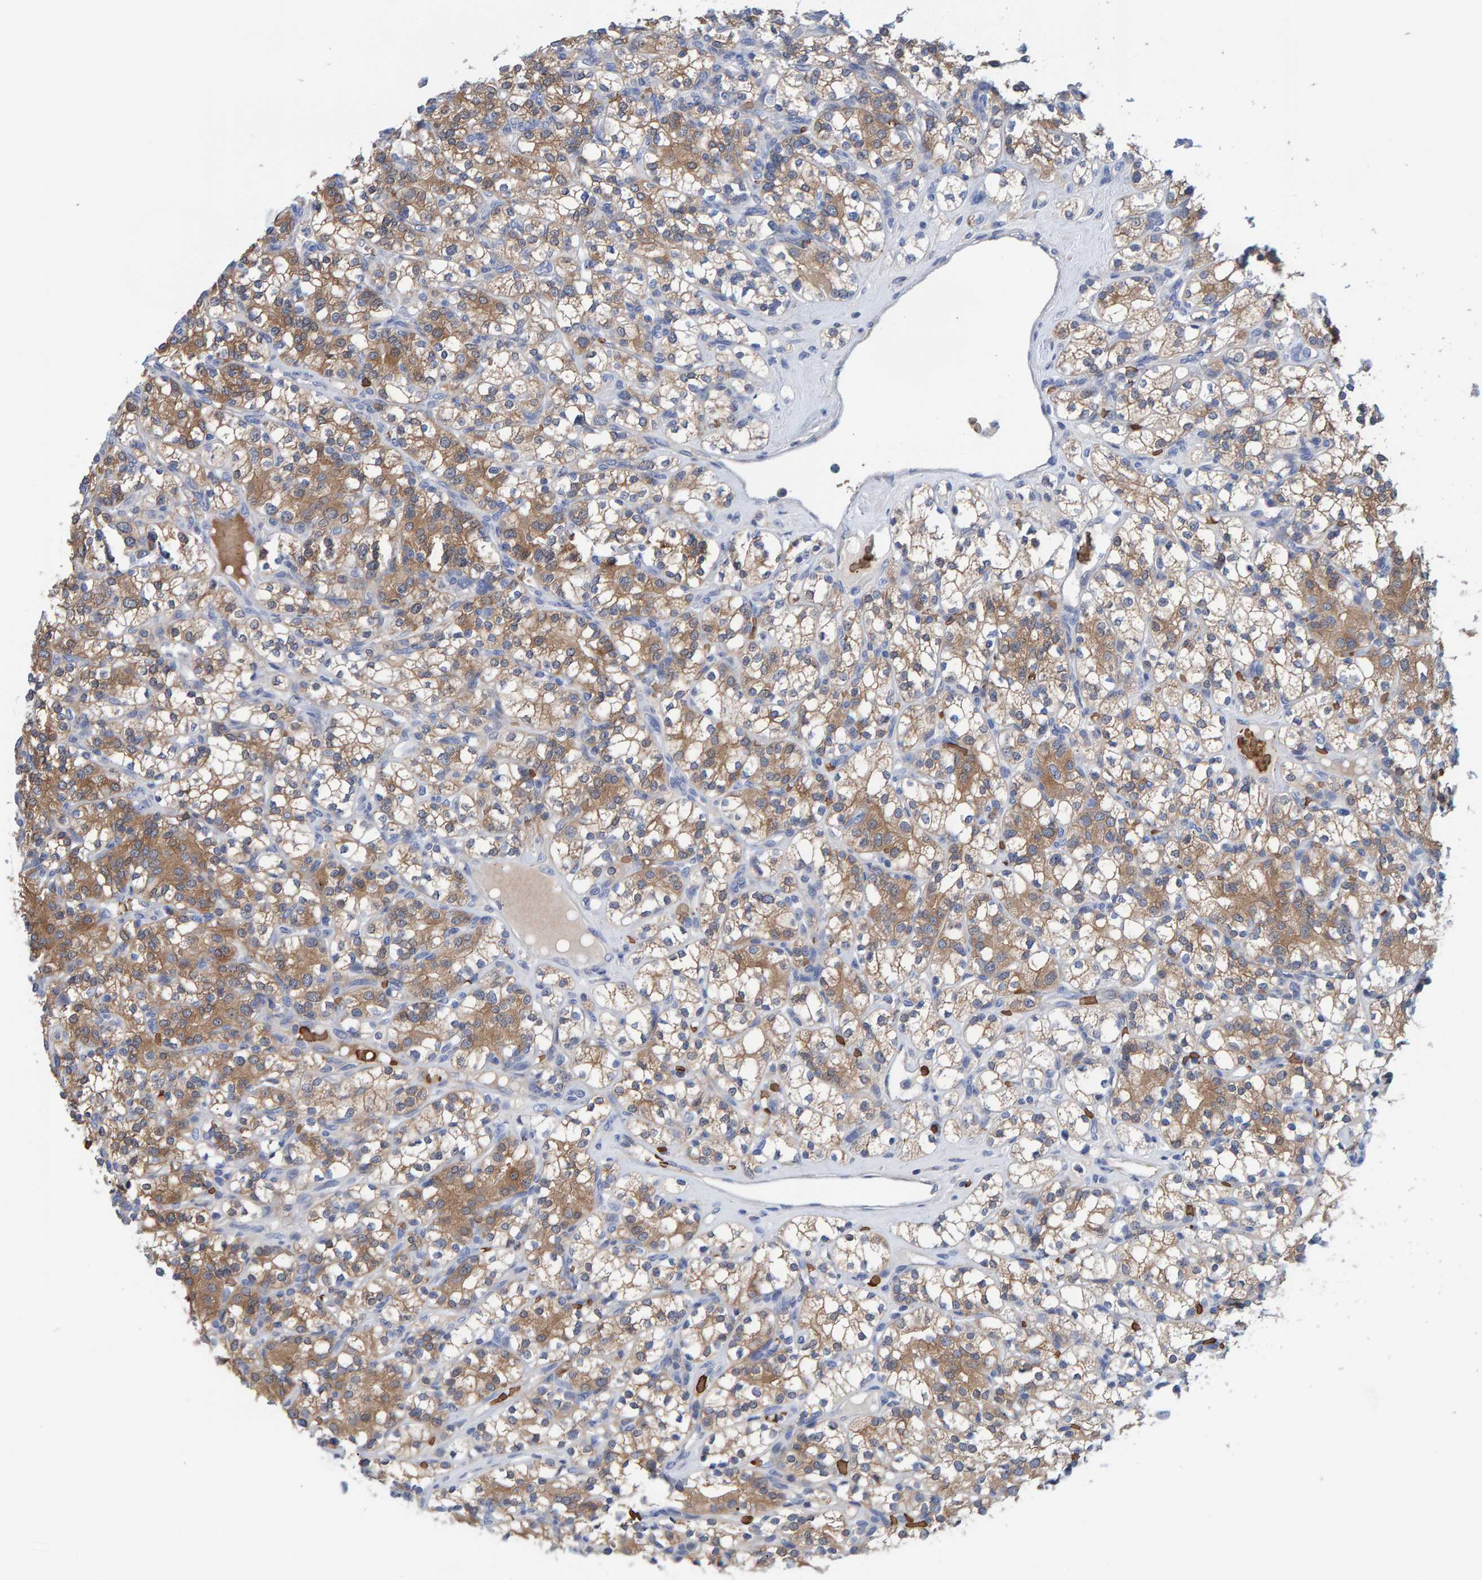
{"staining": {"intensity": "moderate", "quantity": "25%-75%", "location": "cytoplasmic/membranous"}, "tissue": "renal cancer", "cell_type": "Tumor cells", "image_type": "cancer", "snomed": [{"axis": "morphology", "description": "Adenocarcinoma, NOS"}, {"axis": "topography", "description": "Kidney"}], "caption": "There is medium levels of moderate cytoplasmic/membranous staining in tumor cells of renal cancer (adenocarcinoma), as demonstrated by immunohistochemical staining (brown color).", "gene": "VPS9D1", "patient": {"sex": "male", "age": 77}}